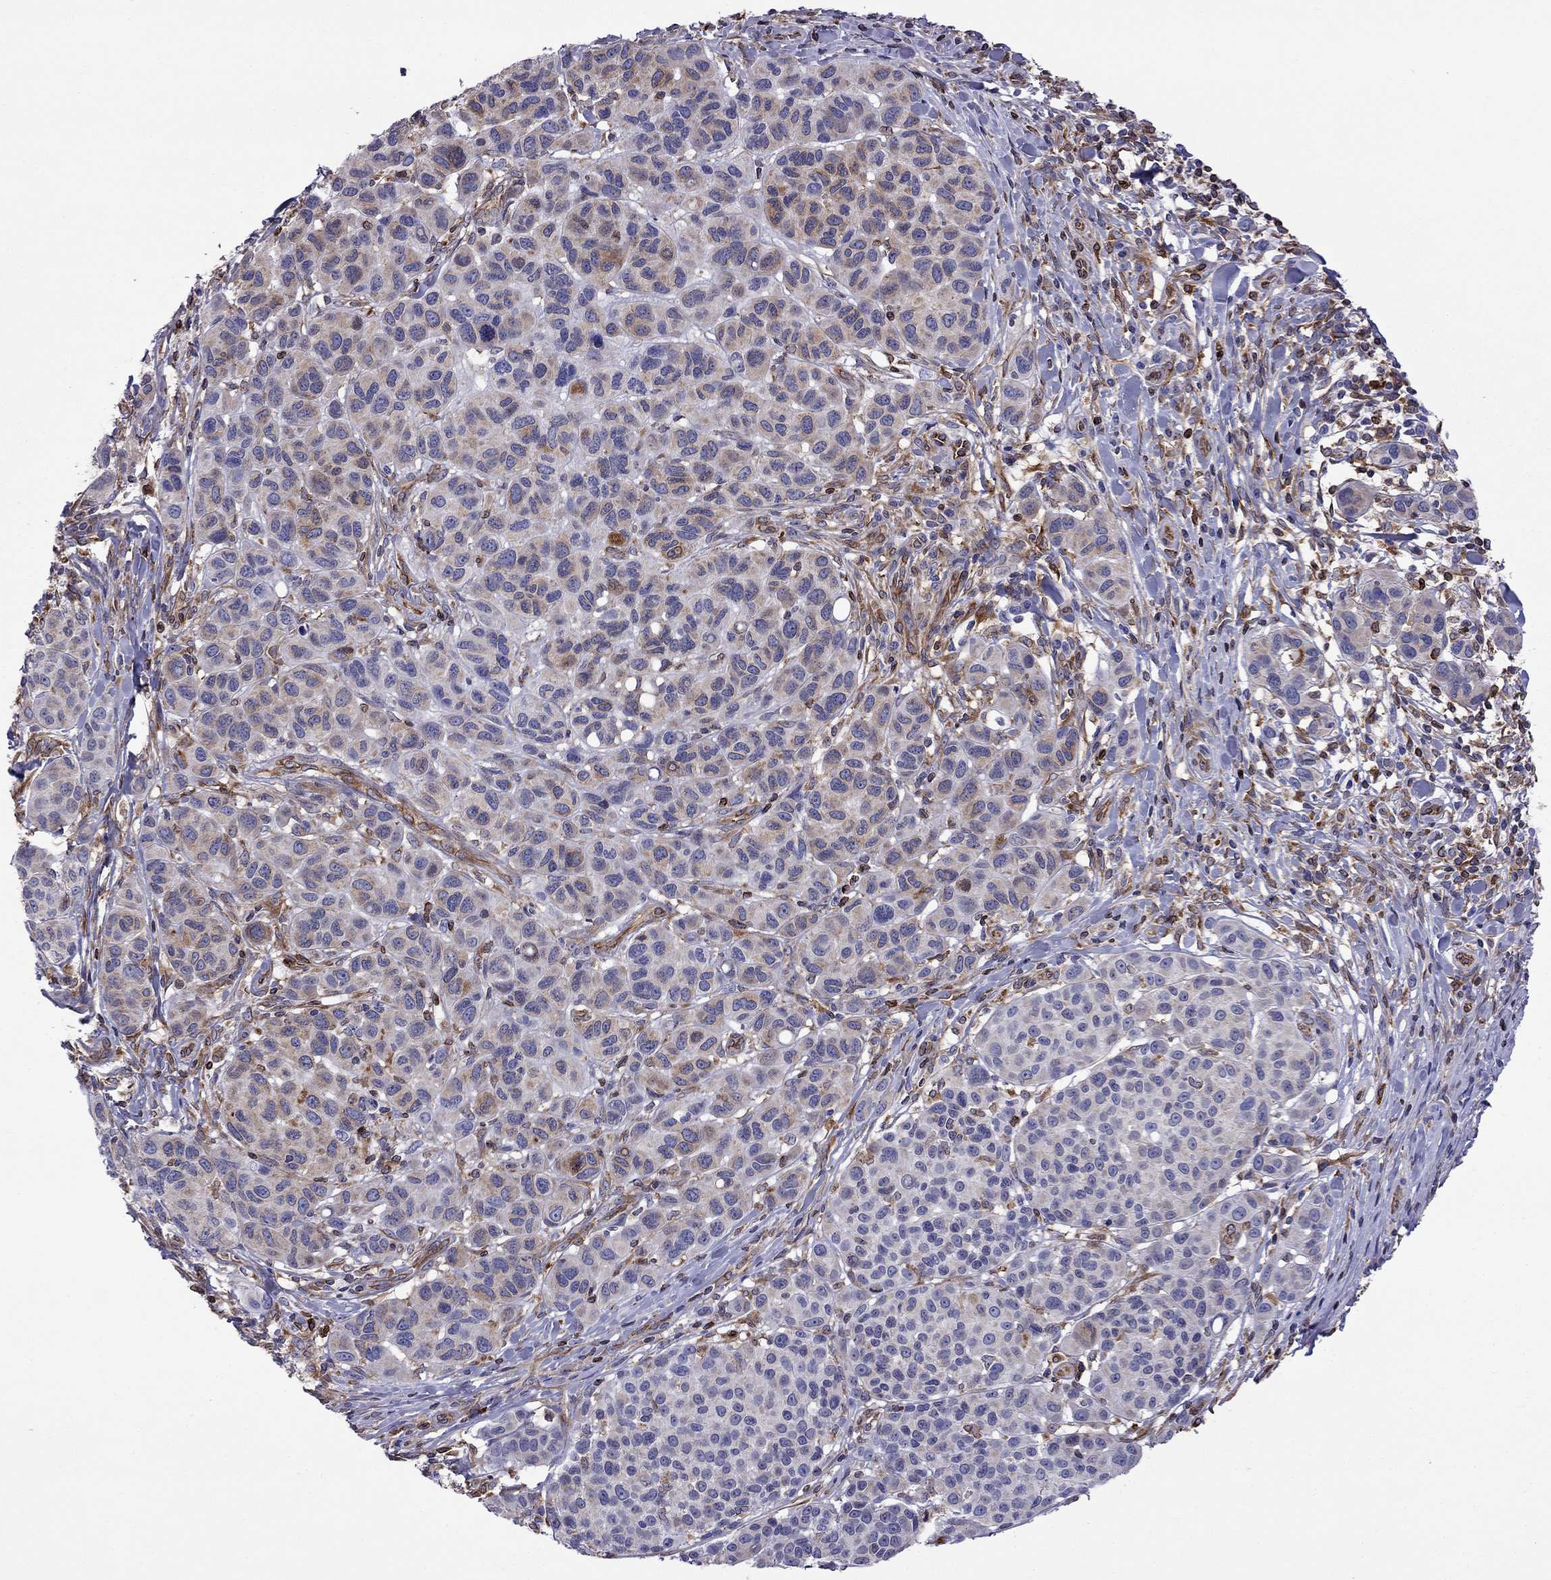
{"staining": {"intensity": "weak", "quantity": "<25%", "location": "cytoplasmic/membranous"}, "tissue": "melanoma", "cell_type": "Tumor cells", "image_type": "cancer", "snomed": [{"axis": "morphology", "description": "Malignant melanoma, NOS"}, {"axis": "topography", "description": "Skin"}], "caption": "There is no significant staining in tumor cells of melanoma.", "gene": "GNAL", "patient": {"sex": "male", "age": 79}}